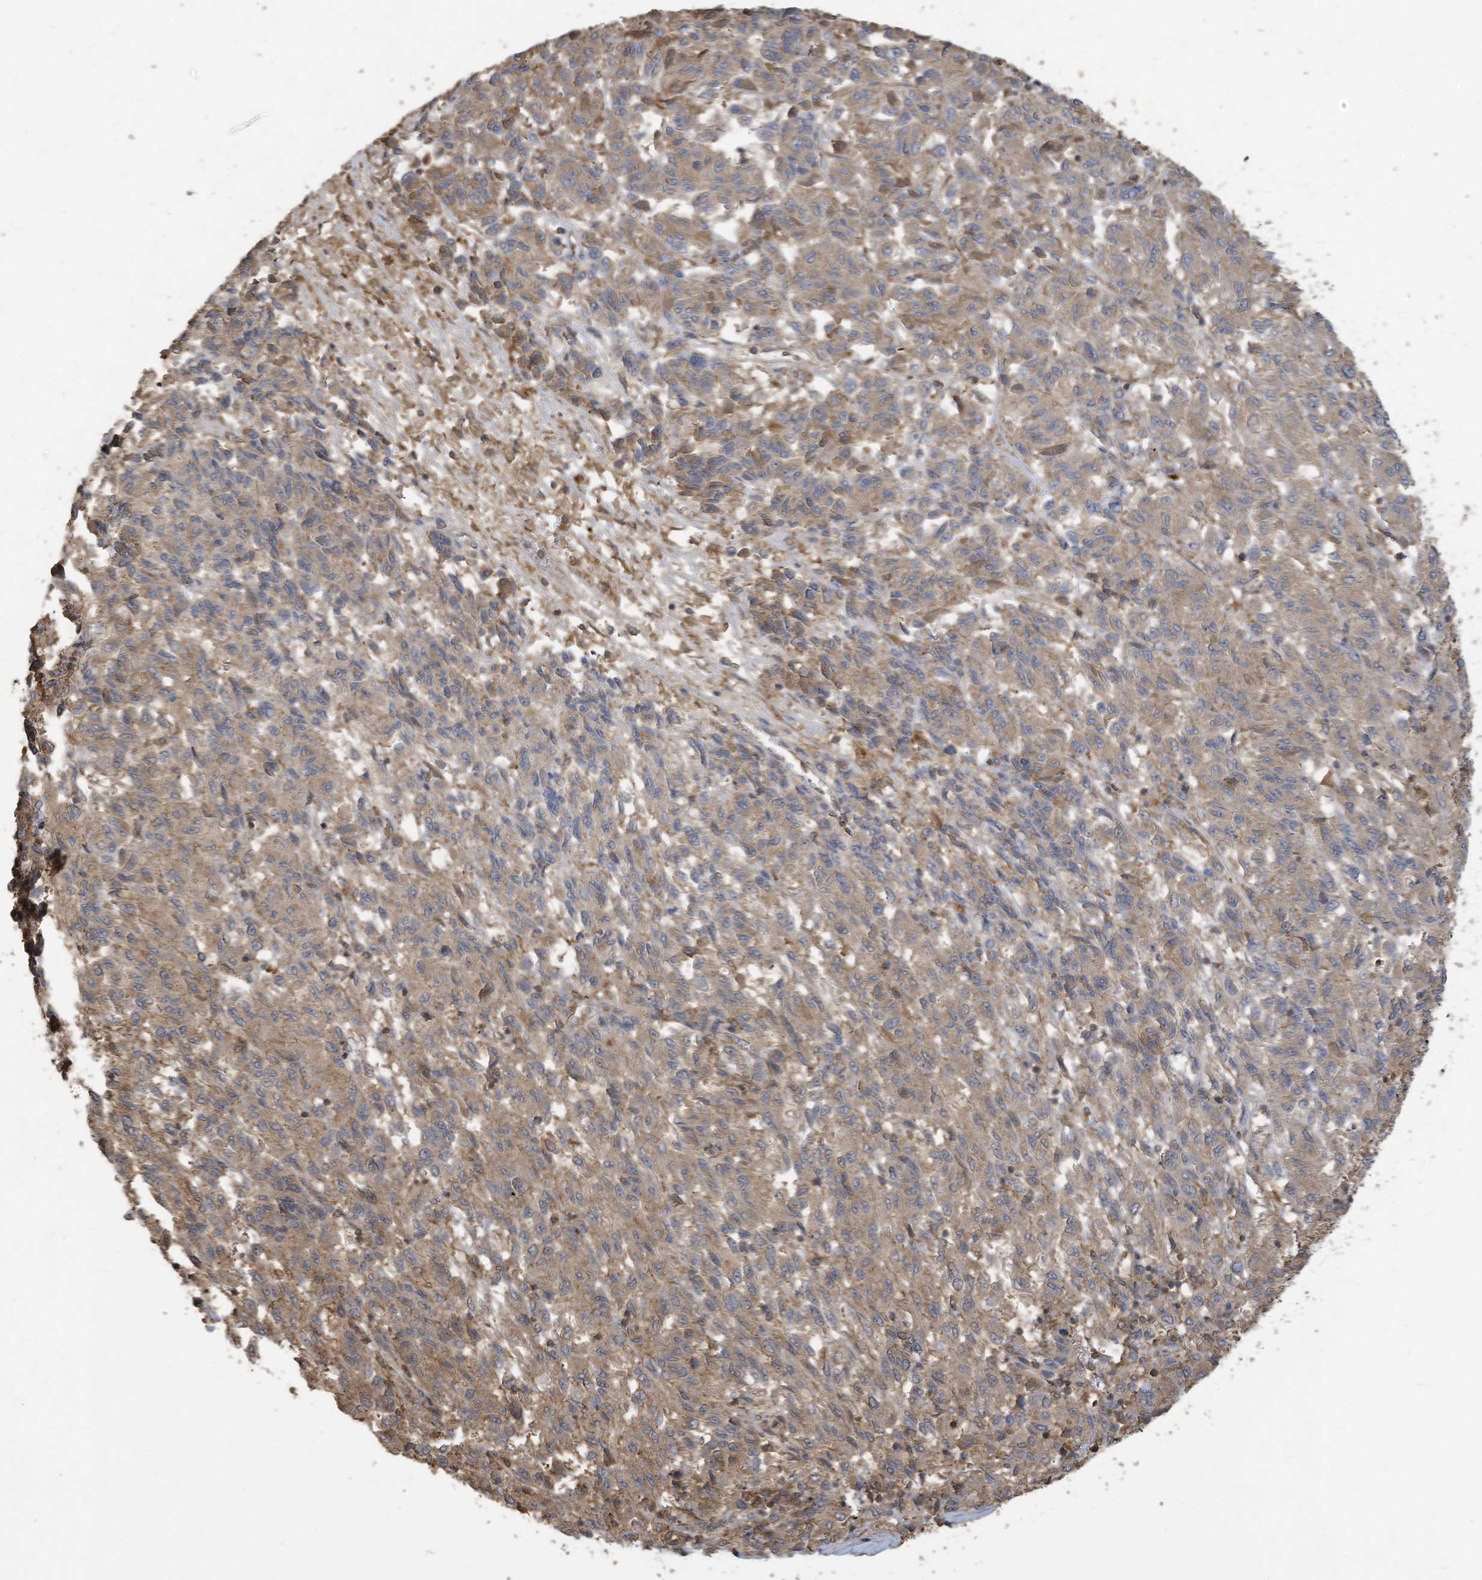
{"staining": {"intensity": "weak", "quantity": ">75%", "location": "cytoplasmic/membranous"}, "tissue": "melanoma", "cell_type": "Tumor cells", "image_type": "cancer", "snomed": [{"axis": "morphology", "description": "Malignant melanoma, Metastatic site"}, {"axis": "topography", "description": "Lung"}], "caption": "Tumor cells show low levels of weak cytoplasmic/membranous positivity in about >75% of cells in melanoma.", "gene": "COX10", "patient": {"sex": "male", "age": 64}}